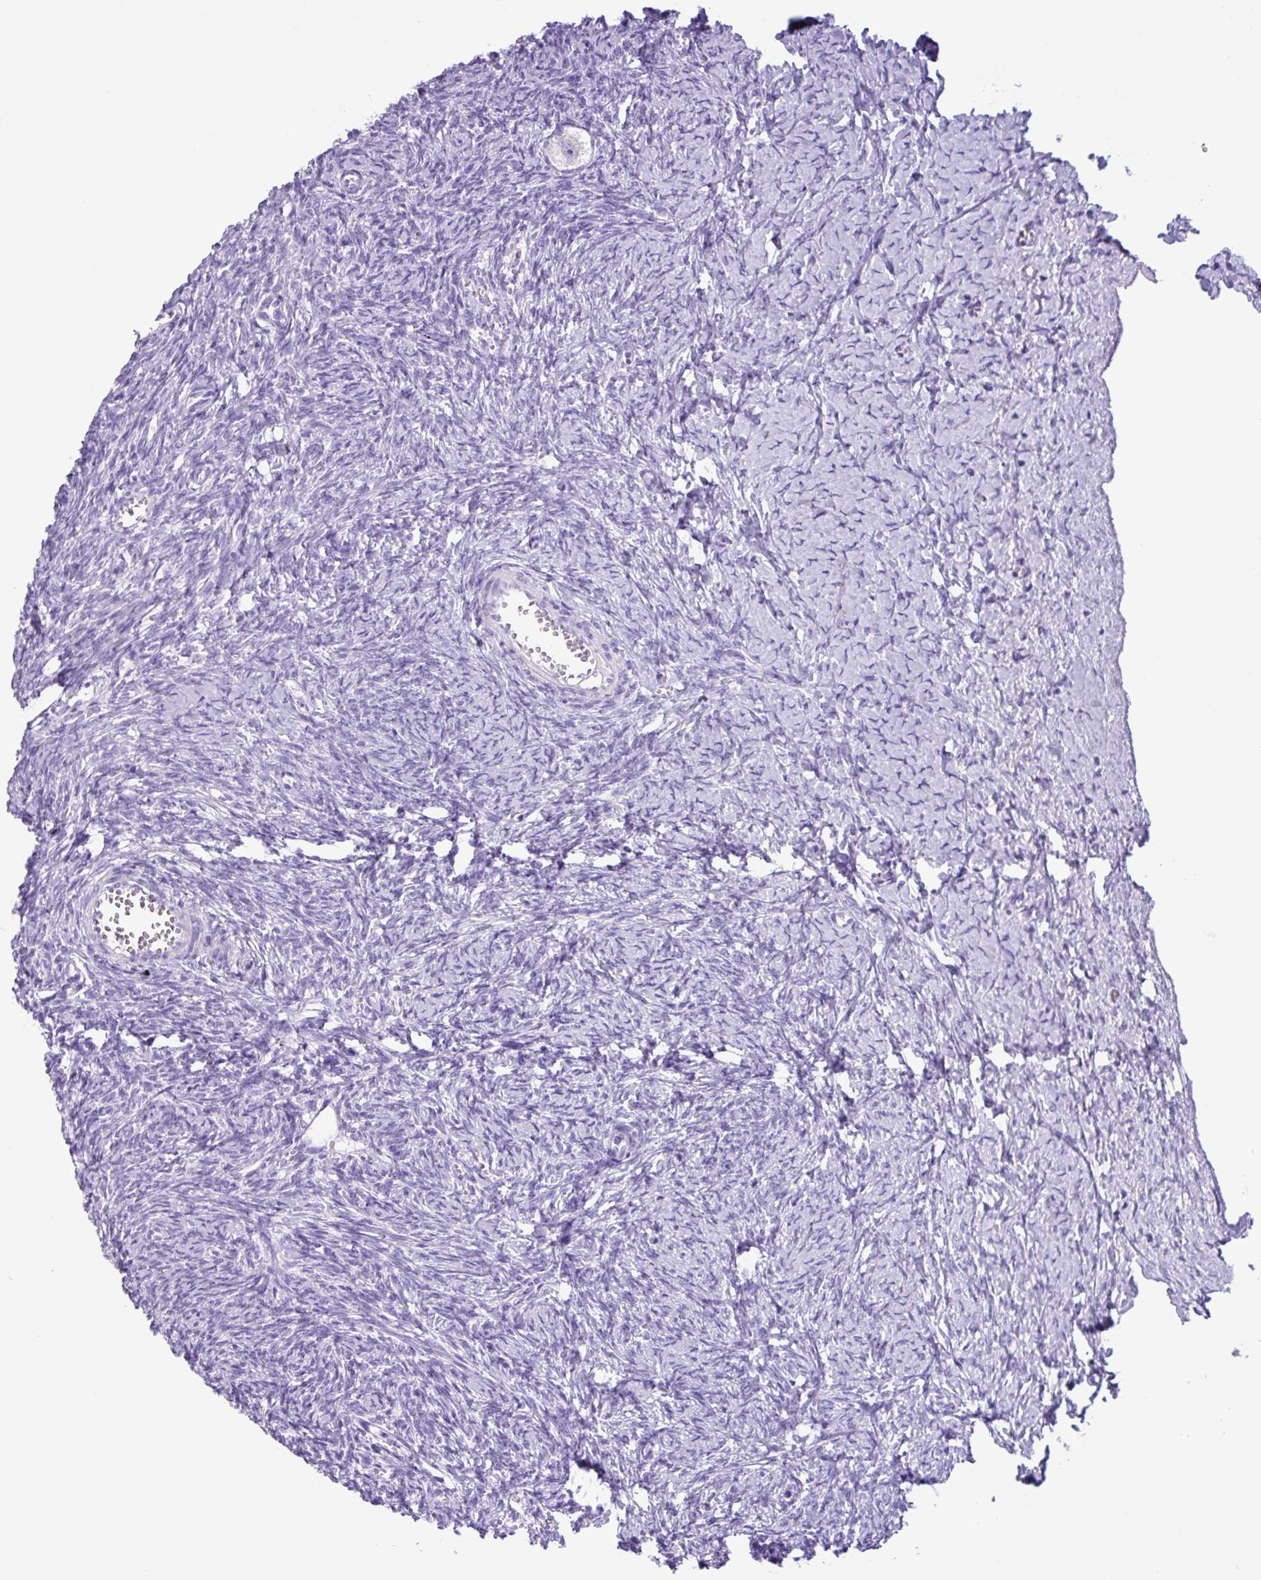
{"staining": {"intensity": "negative", "quantity": "none", "location": "none"}, "tissue": "ovary", "cell_type": "Follicle cells", "image_type": "normal", "snomed": [{"axis": "morphology", "description": "Normal tissue, NOS"}, {"axis": "topography", "description": "Ovary"}], "caption": "Immunohistochemistry of normal human ovary reveals no staining in follicle cells.", "gene": "AGO3", "patient": {"sex": "female", "age": 39}}